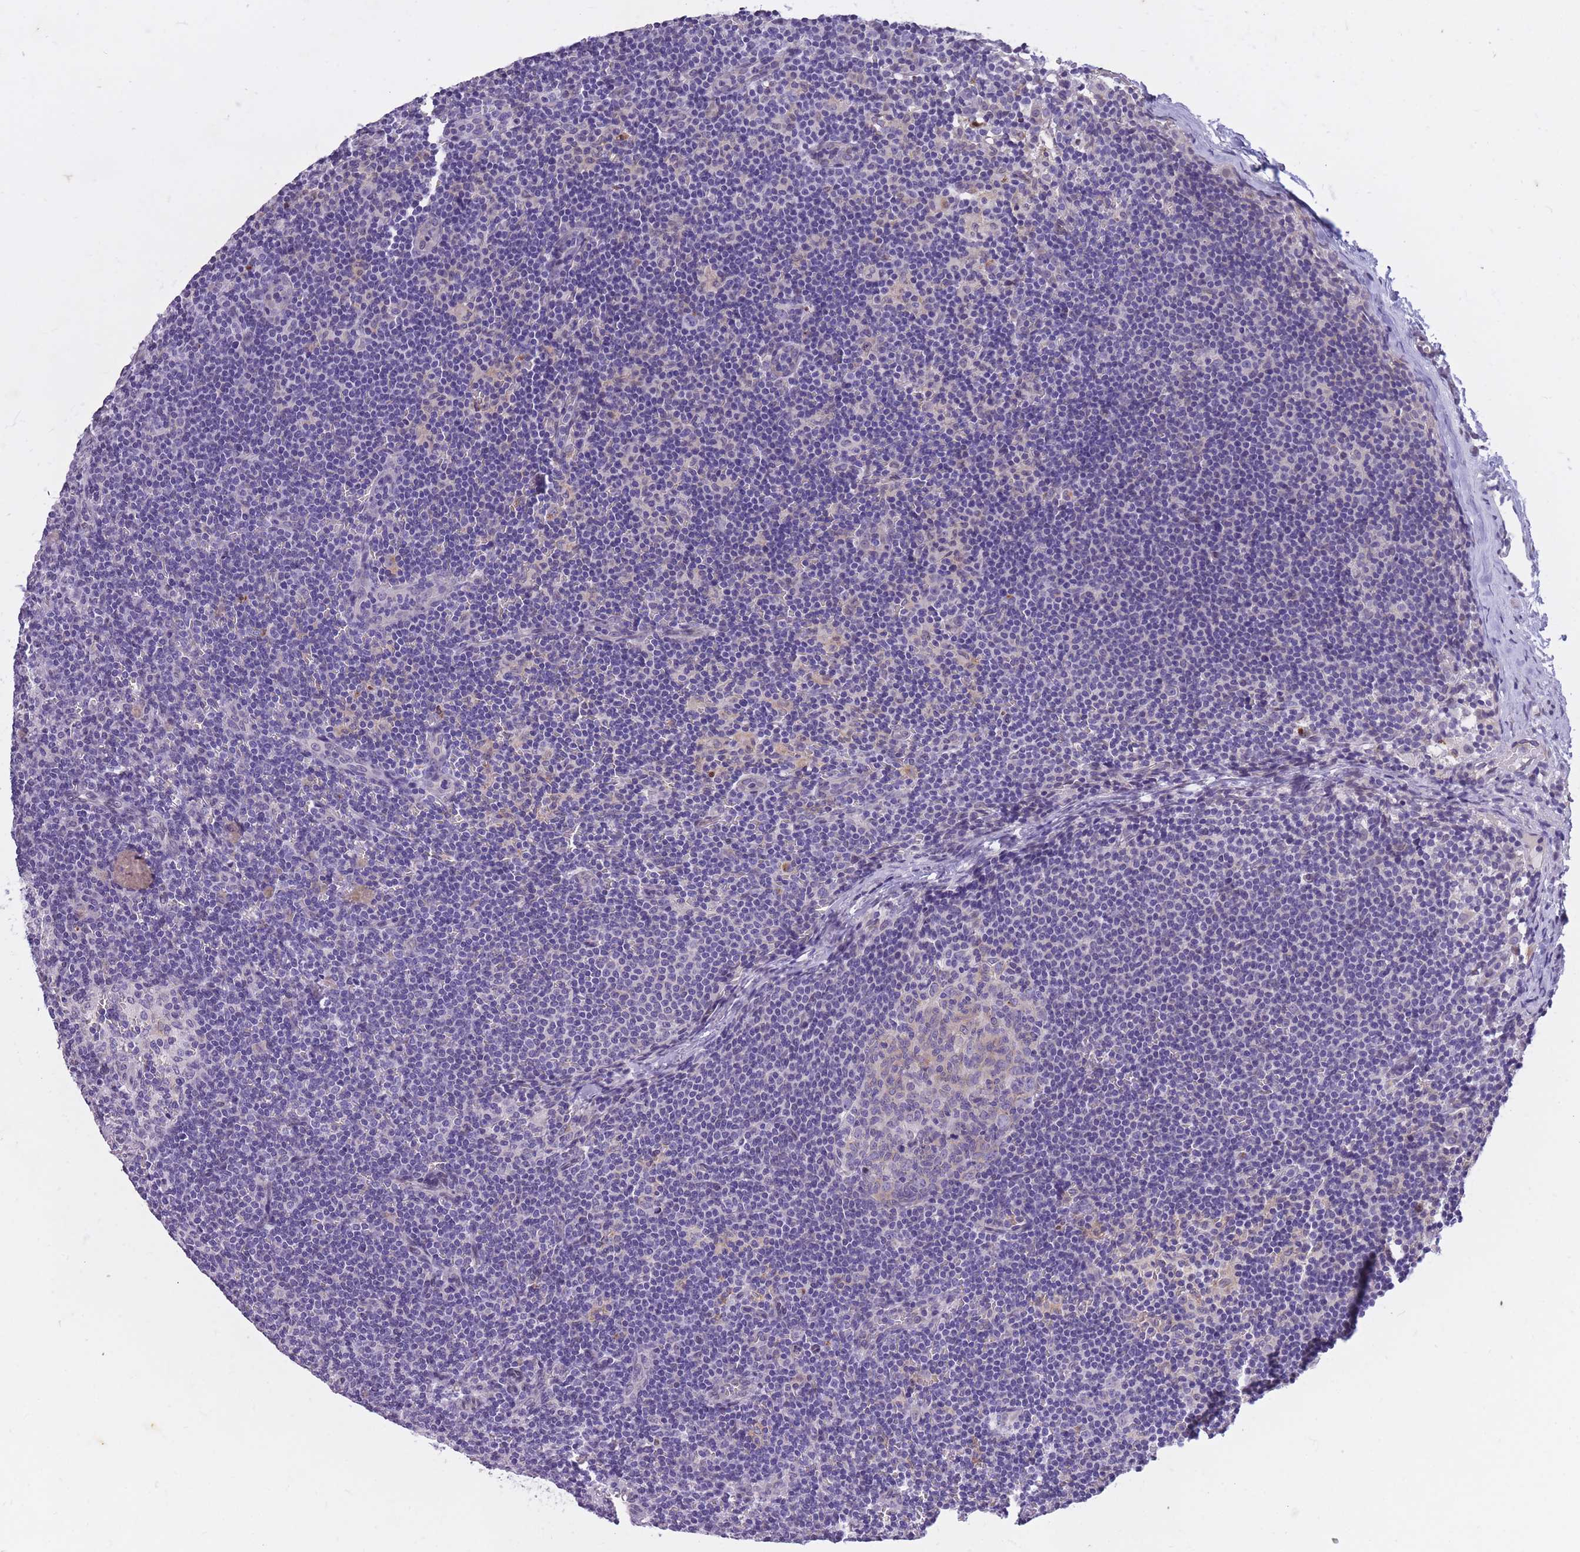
{"staining": {"intensity": "negative", "quantity": "none", "location": "none"}, "tissue": "lymph node", "cell_type": "Germinal center cells", "image_type": "normal", "snomed": [{"axis": "morphology", "description": "Normal tissue, NOS"}, {"axis": "topography", "description": "Lymph node"}], "caption": "DAB immunohistochemical staining of benign human lymph node exhibits no significant expression in germinal center cells.", "gene": "HOOK2", "patient": {"sex": "female", "age": 42}}